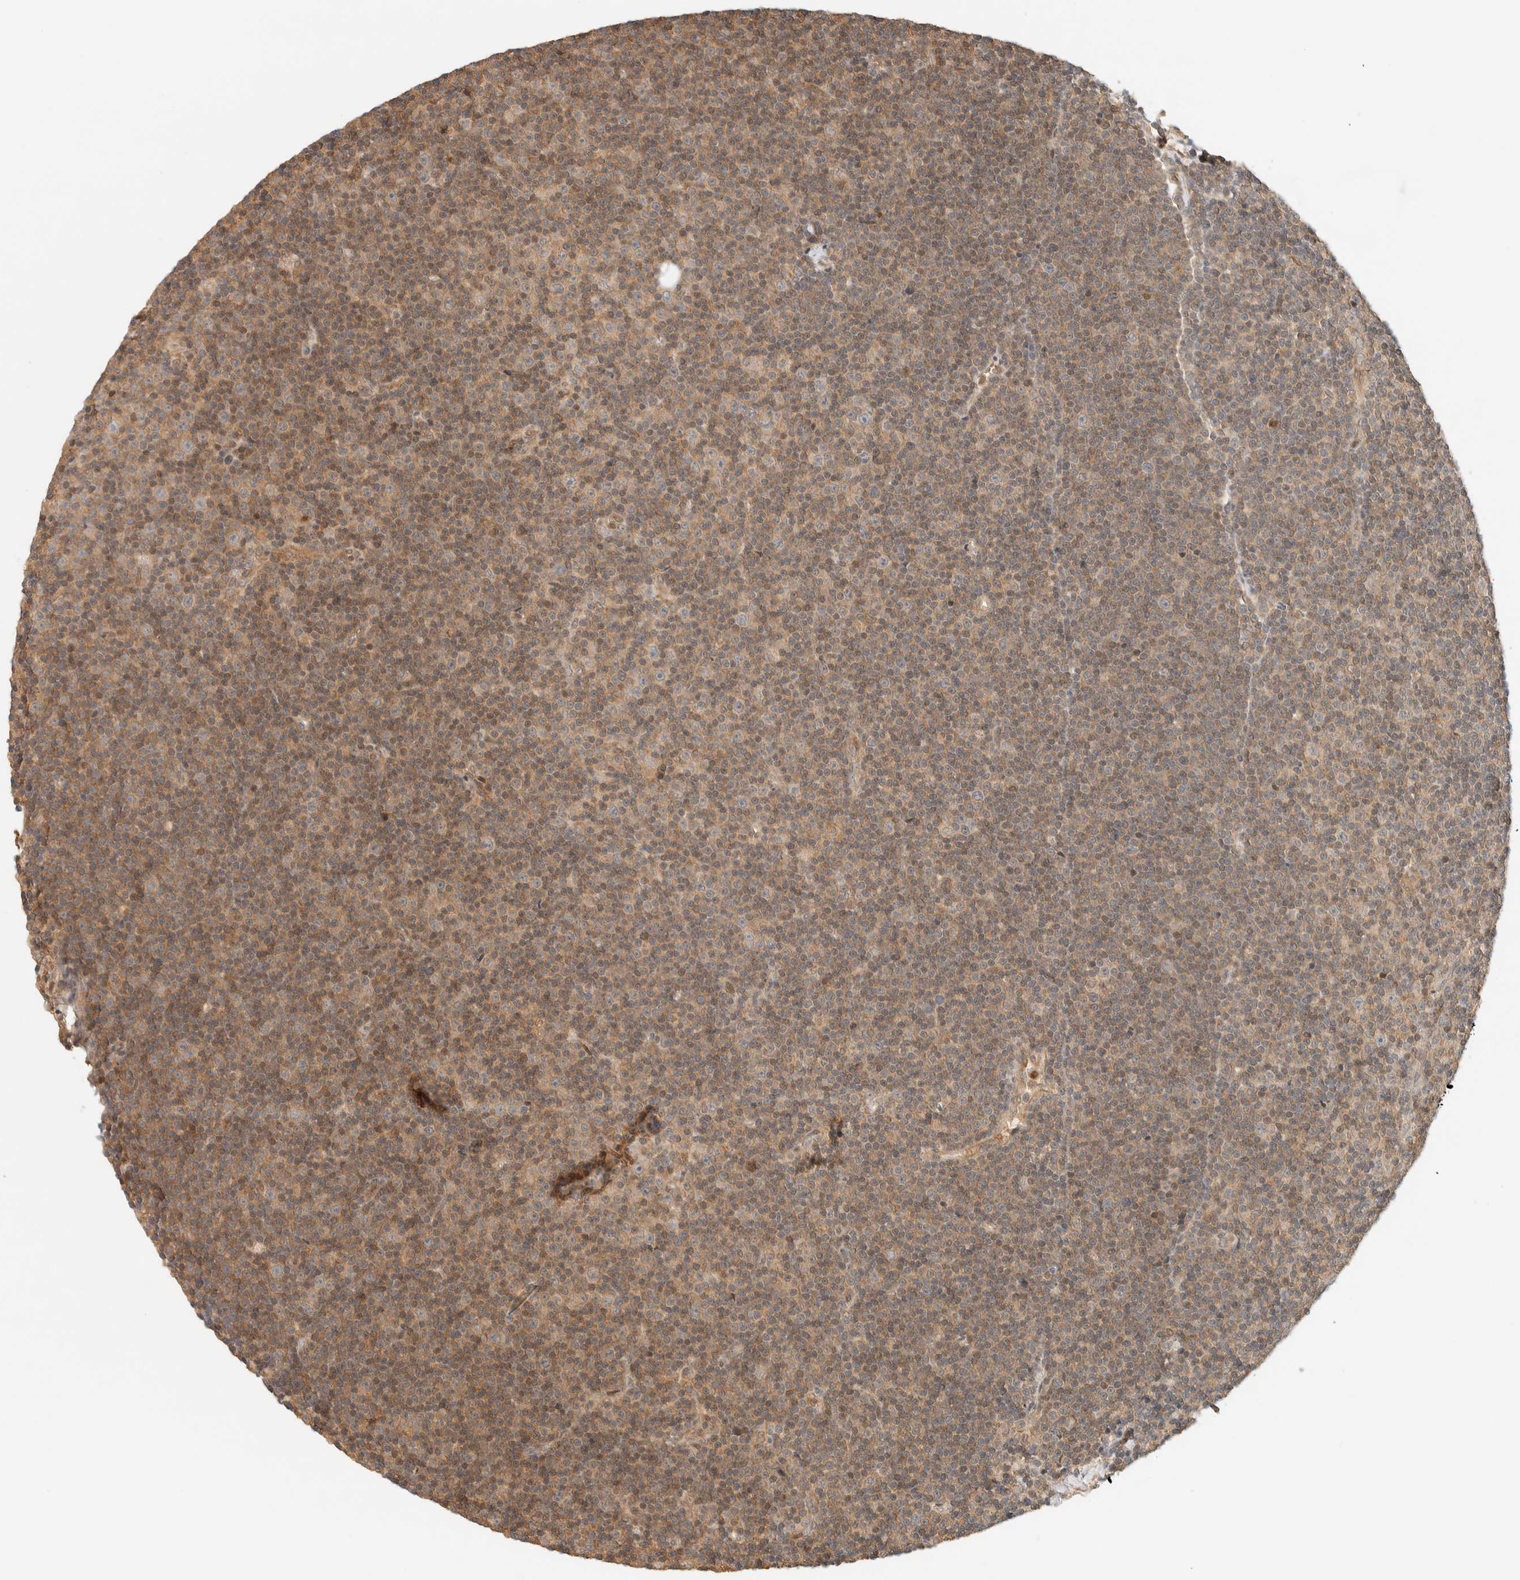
{"staining": {"intensity": "weak", "quantity": "25%-75%", "location": "cytoplasmic/membranous"}, "tissue": "lymphoma", "cell_type": "Tumor cells", "image_type": "cancer", "snomed": [{"axis": "morphology", "description": "Malignant lymphoma, non-Hodgkin's type, Low grade"}, {"axis": "topography", "description": "Lymph node"}], "caption": "Protein expression analysis of human low-grade malignant lymphoma, non-Hodgkin's type reveals weak cytoplasmic/membranous expression in approximately 25%-75% of tumor cells. (IHC, brightfield microscopy, high magnification).", "gene": "ARFGEF1", "patient": {"sex": "female", "age": 67}}